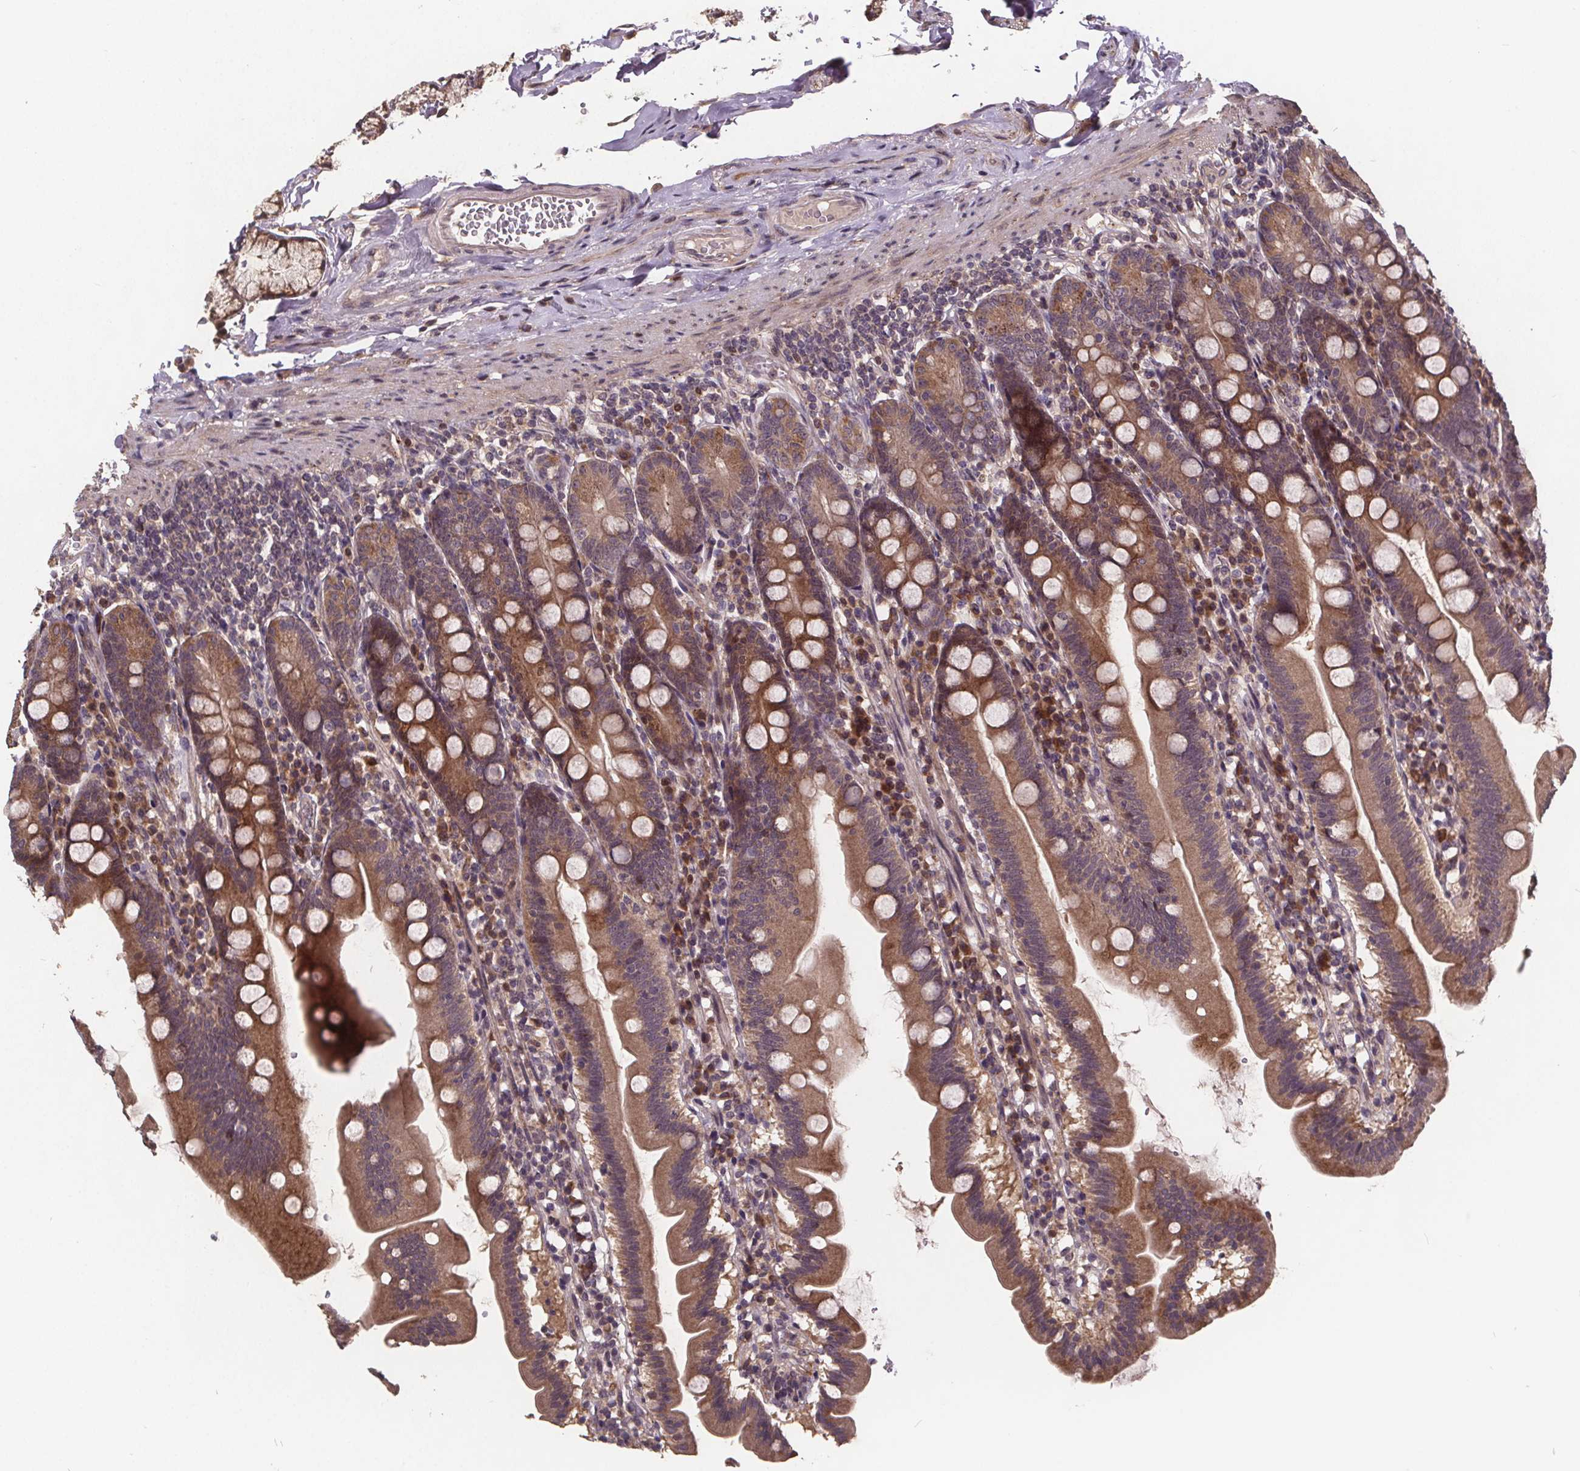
{"staining": {"intensity": "strong", "quantity": "25%-75%", "location": "cytoplasmic/membranous"}, "tissue": "duodenum", "cell_type": "Glandular cells", "image_type": "normal", "snomed": [{"axis": "morphology", "description": "Normal tissue, NOS"}, {"axis": "topography", "description": "Duodenum"}], "caption": "Immunohistochemical staining of normal human duodenum demonstrates high levels of strong cytoplasmic/membranous expression in approximately 25%-75% of glandular cells. The staining was performed using DAB (3,3'-diaminobenzidine), with brown indicating positive protein expression. Nuclei are stained blue with hematoxylin.", "gene": "USP9X", "patient": {"sex": "female", "age": 67}}